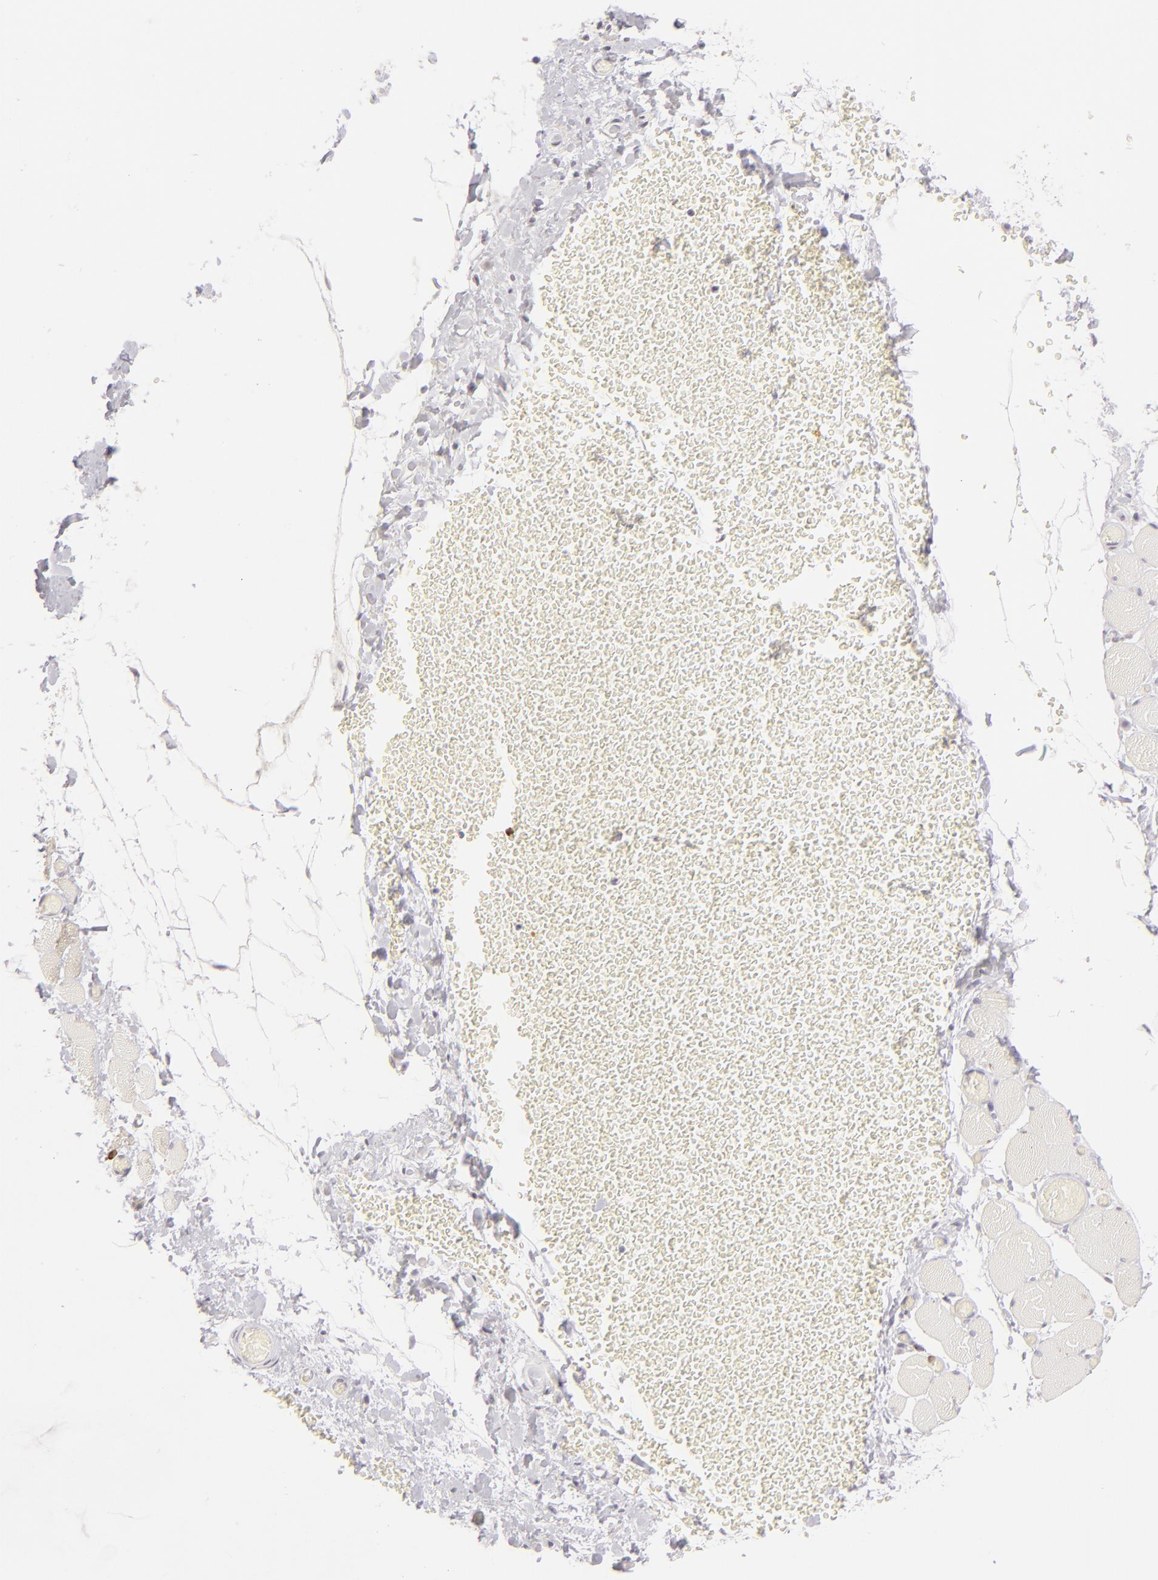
{"staining": {"intensity": "weak", "quantity": ">75%", "location": "cytoplasmic/membranous"}, "tissue": "skeletal muscle", "cell_type": "Myocytes", "image_type": "normal", "snomed": [{"axis": "morphology", "description": "Normal tissue, NOS"}, {"axis": "topography", "description": "Skeletal muscle"}, {"axis": "topography", "description": "Soft tissue"}], "caption": "Human skeletal muscle stained with a protein marker reveals weak staining in myocytes.", "gene": "APOBEC3G", "patient": {"sex": "female", "age": 58}}